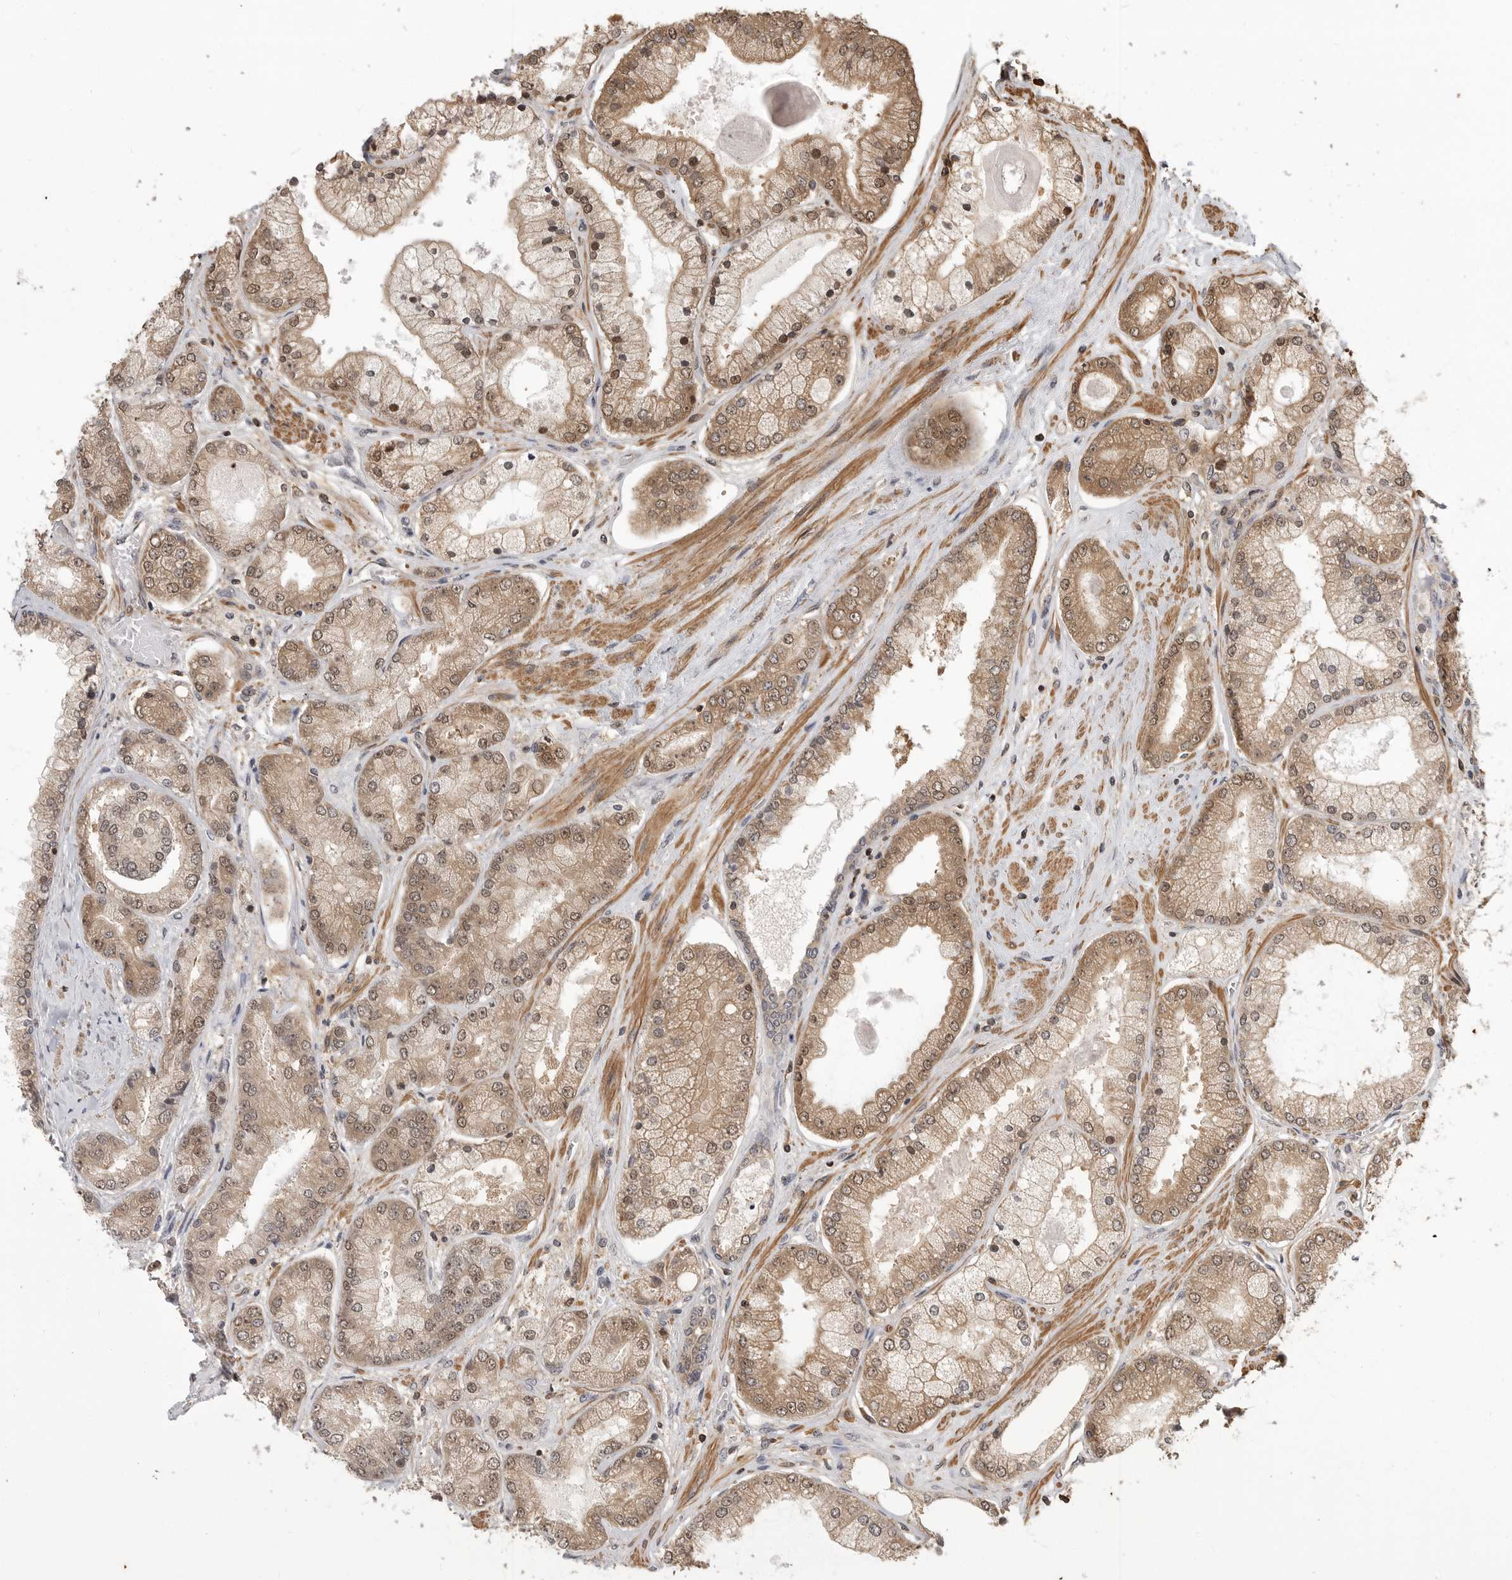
{"staining": {"intensity": "moderate", "quantity": ">75%", "location": "cytoplasmic/membranous,nuclear"}, "tissue": "prostate cancer", "cell_type": "Tumor cells", "image_type": "cancer", "snomed": [{"axis": "morphology", "description": "Adenocarcinoma, High grade"}, {"axis": "topography", "description": "Prostate"}], "caption": "Protein expression analysis of human prostate cancer reveals moderate cytoplasmic/membranous and nuclear positivity in approximately >75% of tumor cells.", "gene": "ERN1", "patient": {"sex": "male", "age": 58}}